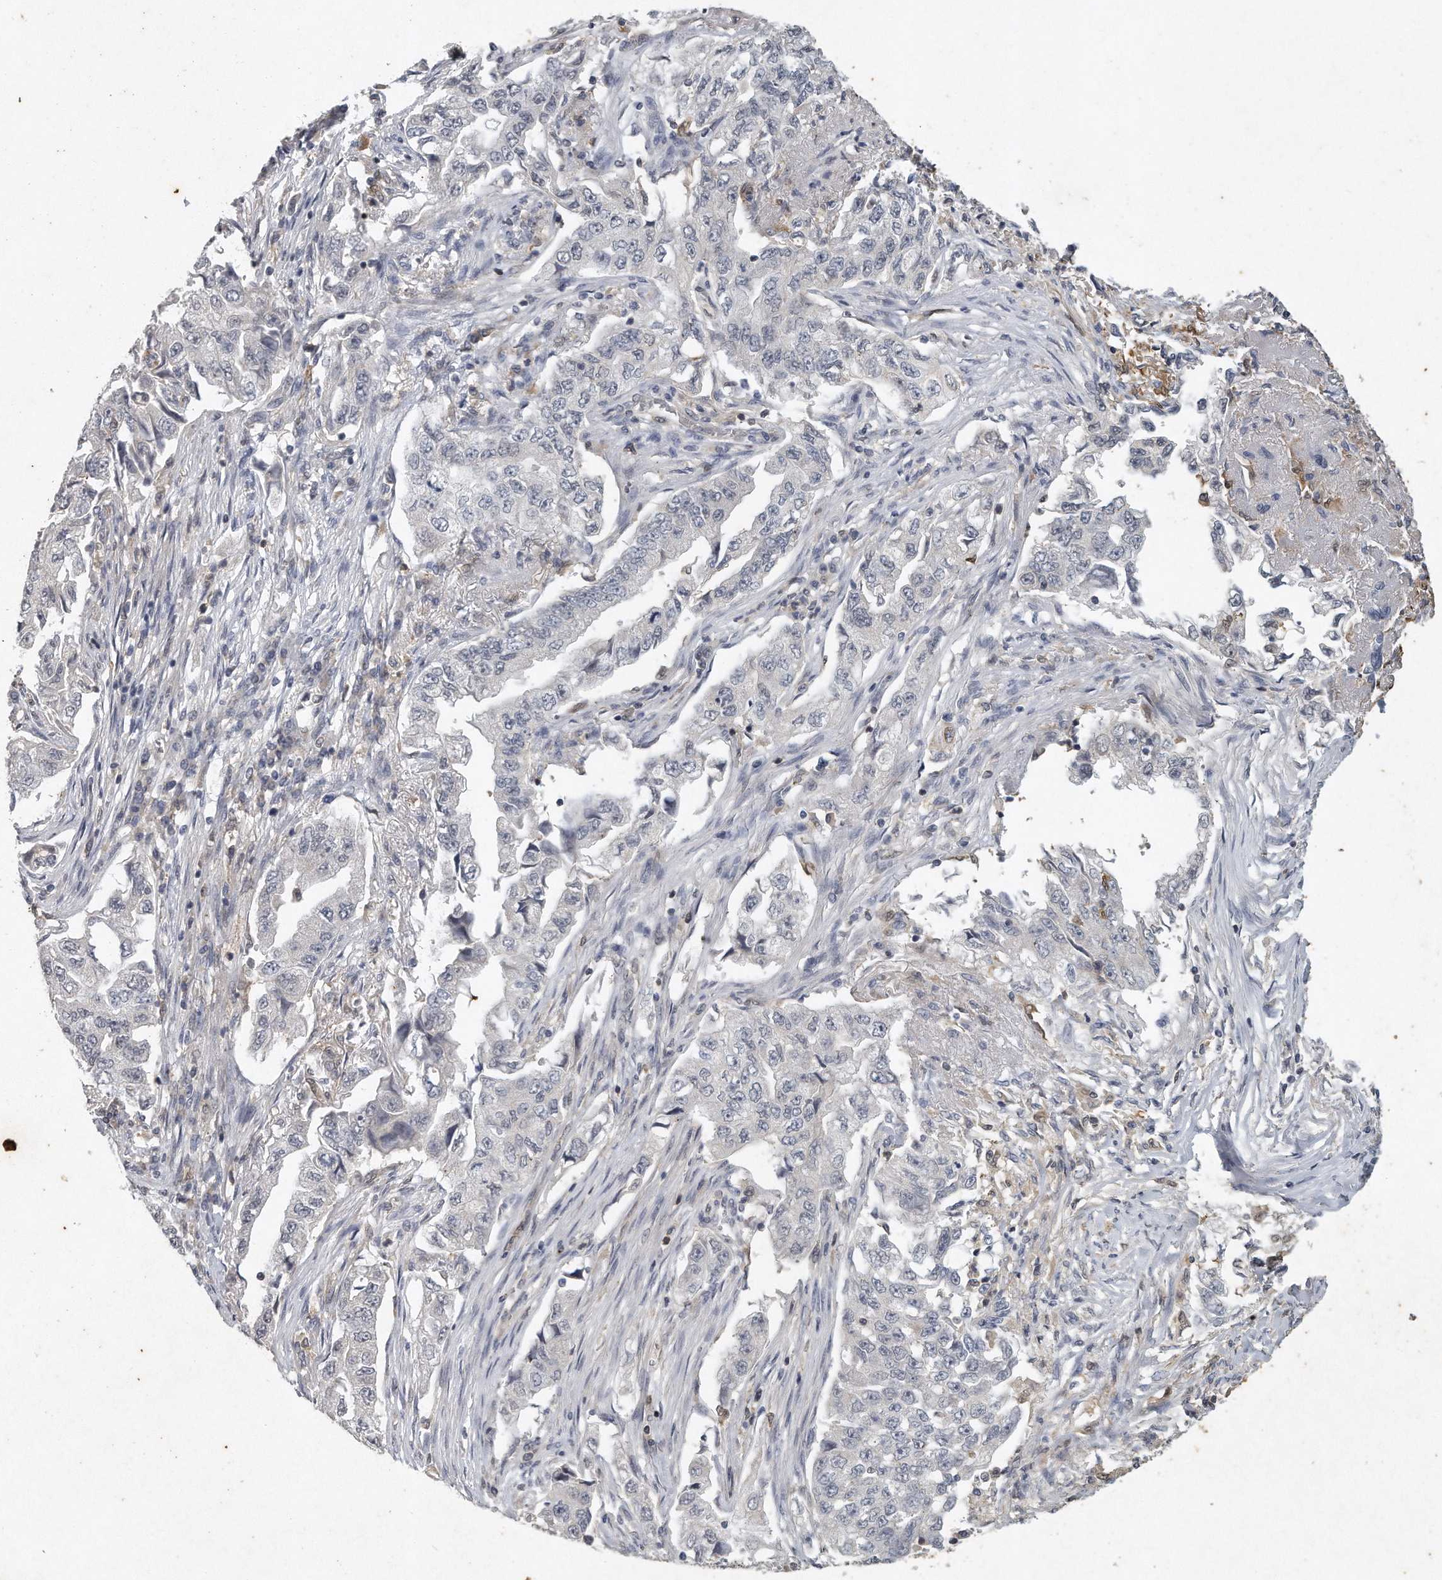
{"staining": {"intensity": "negative", "quantity": "none", "location": "none"}, "tissue": "lung cancer", "cell_type": "Tumor cells", "image_type": "cancer", "snomed": [{"axis": "morphology", "description": "Adenocarcinoma, NOS"}, {"axis": "topography", "description": "Lung"}], "caption": "This is an immunohistochemistry (IHC) image of human adenocarcinoma (lung). There is no staining in tumor cells.", "gene": "CAMK1", "patient": {"sex": "female", "age": 51}}